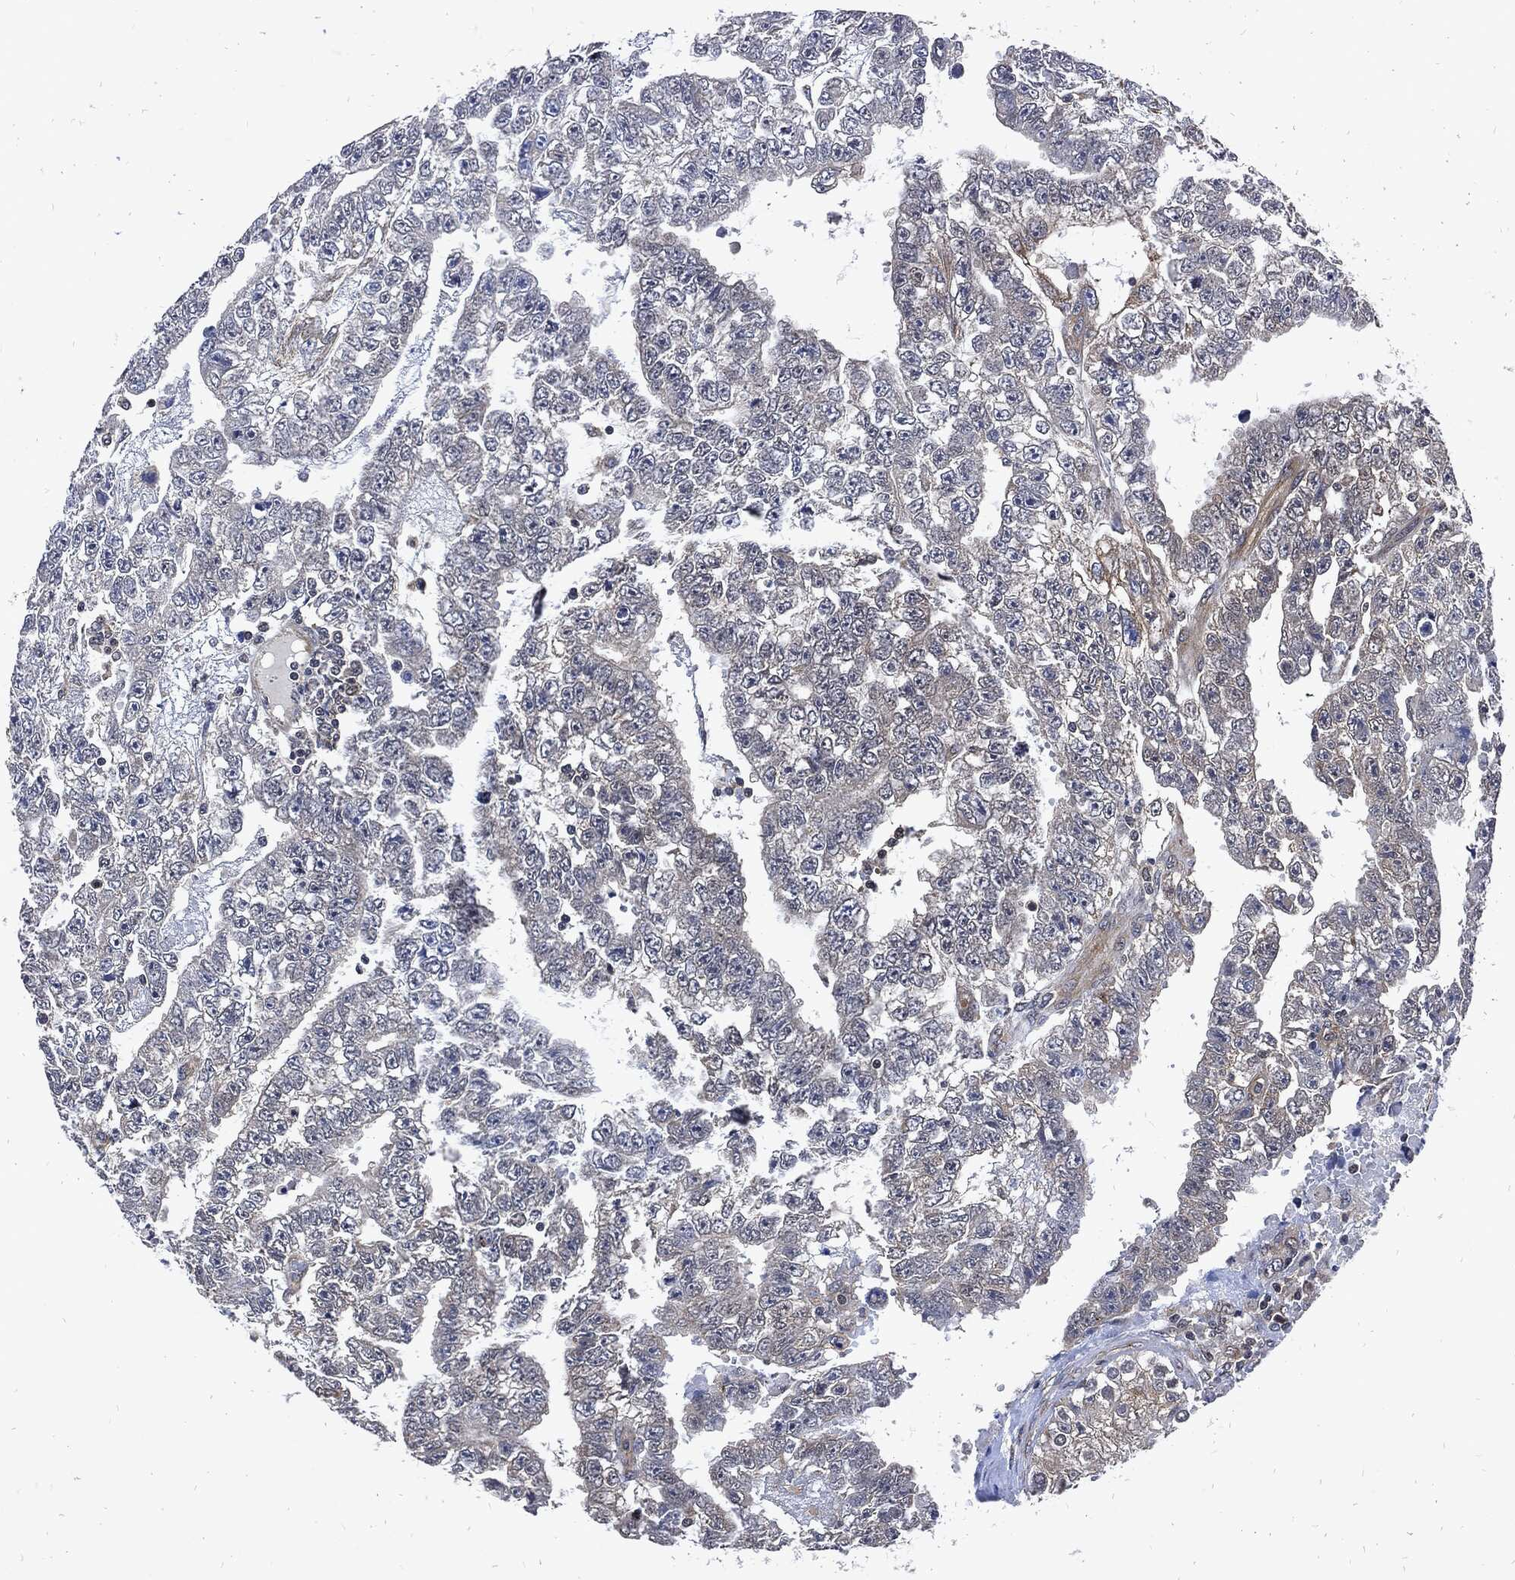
{"staining": {"intensity": "negative", "quantity": "none", "location": "none"}, "tissue": "testis cancer", "cell_type": "Tumor cells", "image_type": "cancer", "snomed": [{"axis": "morphology", "description": "Carcinoma, Embryonal, NOS"}, {"axis": "topography", "description": "Testis"}], "caption": "Immunohistochemistry image of neoplastic tissue: human testis embryonal carcinoma stained with DAB exhibits no significant protein positivity in tumor cells.", "gene": "DCTN1", "patient": {"sex": "male", "age": 25}}